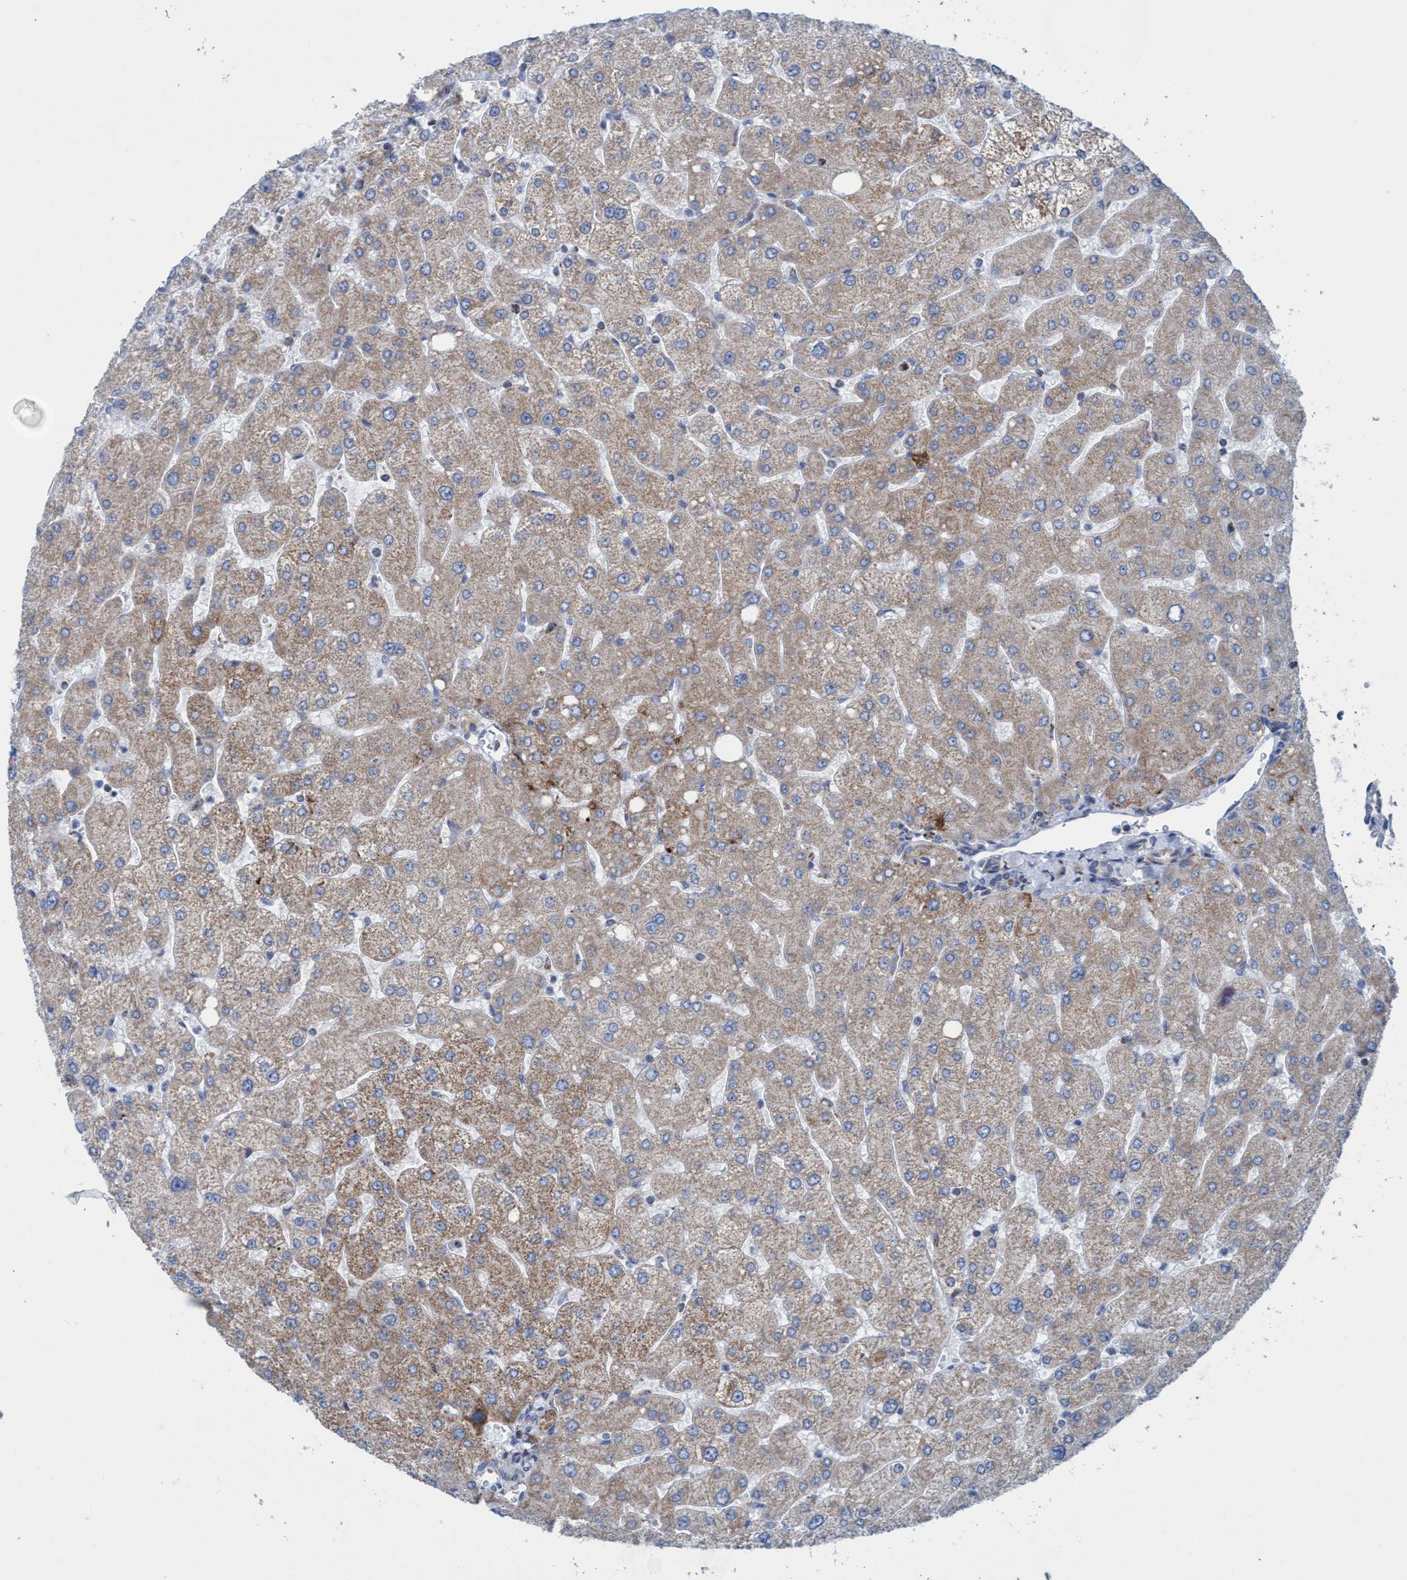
{"staining": {"intensity": "weak", "quantity": "25%-75%", "location": "cytoplasmic/membranous"}, "tissue": "liver", "cell_type": "Cholangiocytes", "image_type": "normal", "snomed": [{"axis": "morphology", "description": "Normal tissue, NOS"}, {"axis": "topography", "description": "Liver"}], "caption": "This image demonstrates IHC staining of benign human liver, with low weak cytoplasmic/membranous positivity in approximately 25%-75% of cholangiocytes.", "gene": "GGA3", "patient": {"sex": "male", "age": 55}}